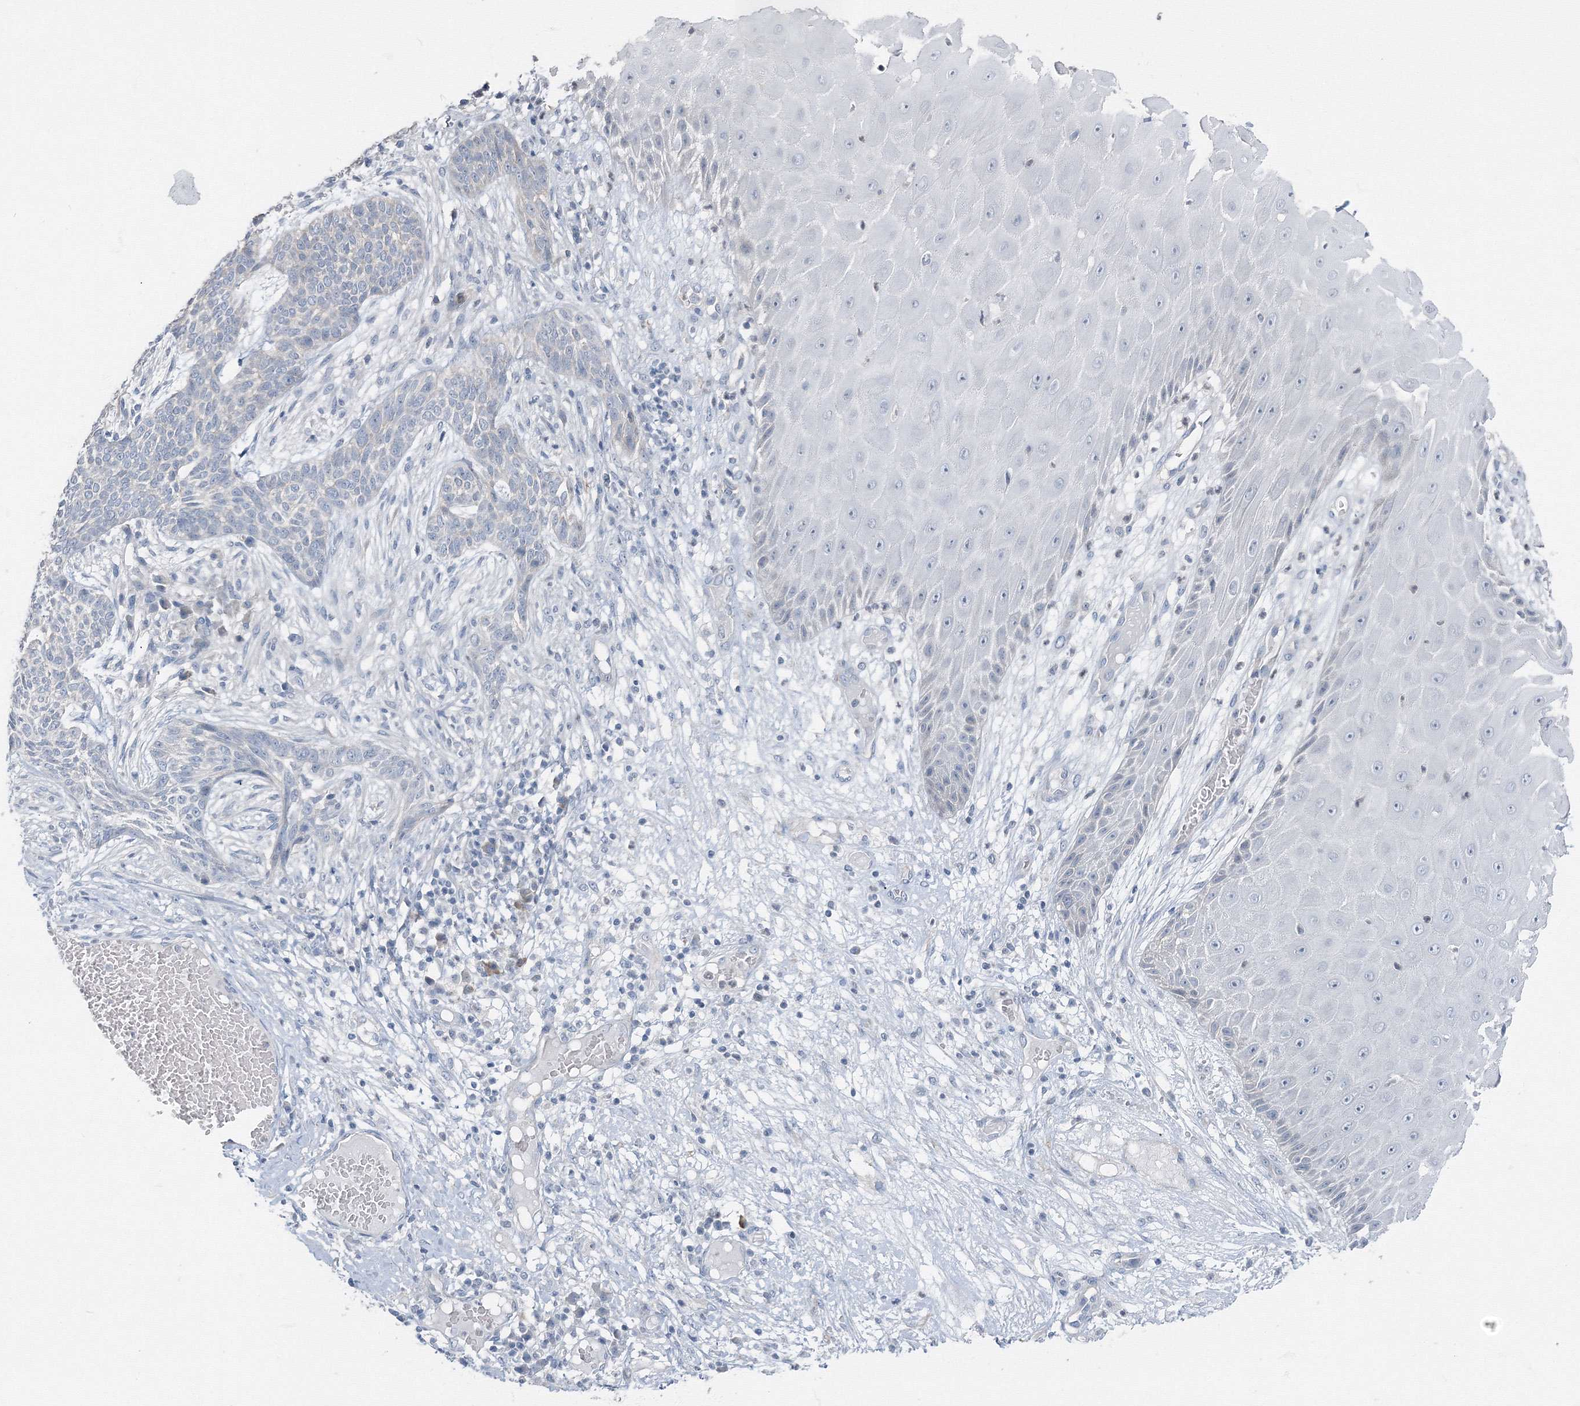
{"staining": {"intensity": "negative", "quantity": "none", "location": "none"}, "tissue": "skin cancer", "cell_type": "Tumor cells", "image_type": "cancer", "snomed": [{"axis": "morphology", "description": "Normal tissue, NOS"}, {"axis": "morphology", "description": "Basal cell carcinoma"}, {"axis": "topography", "description": "Skin"}], "caption": "Skin cancer (basal cell carcinoma) was stained to show a protein in brown. There is no significant expression in tumor cells.", "gene": "AASDH", "patient": {"sex": "male", "age": 64}}